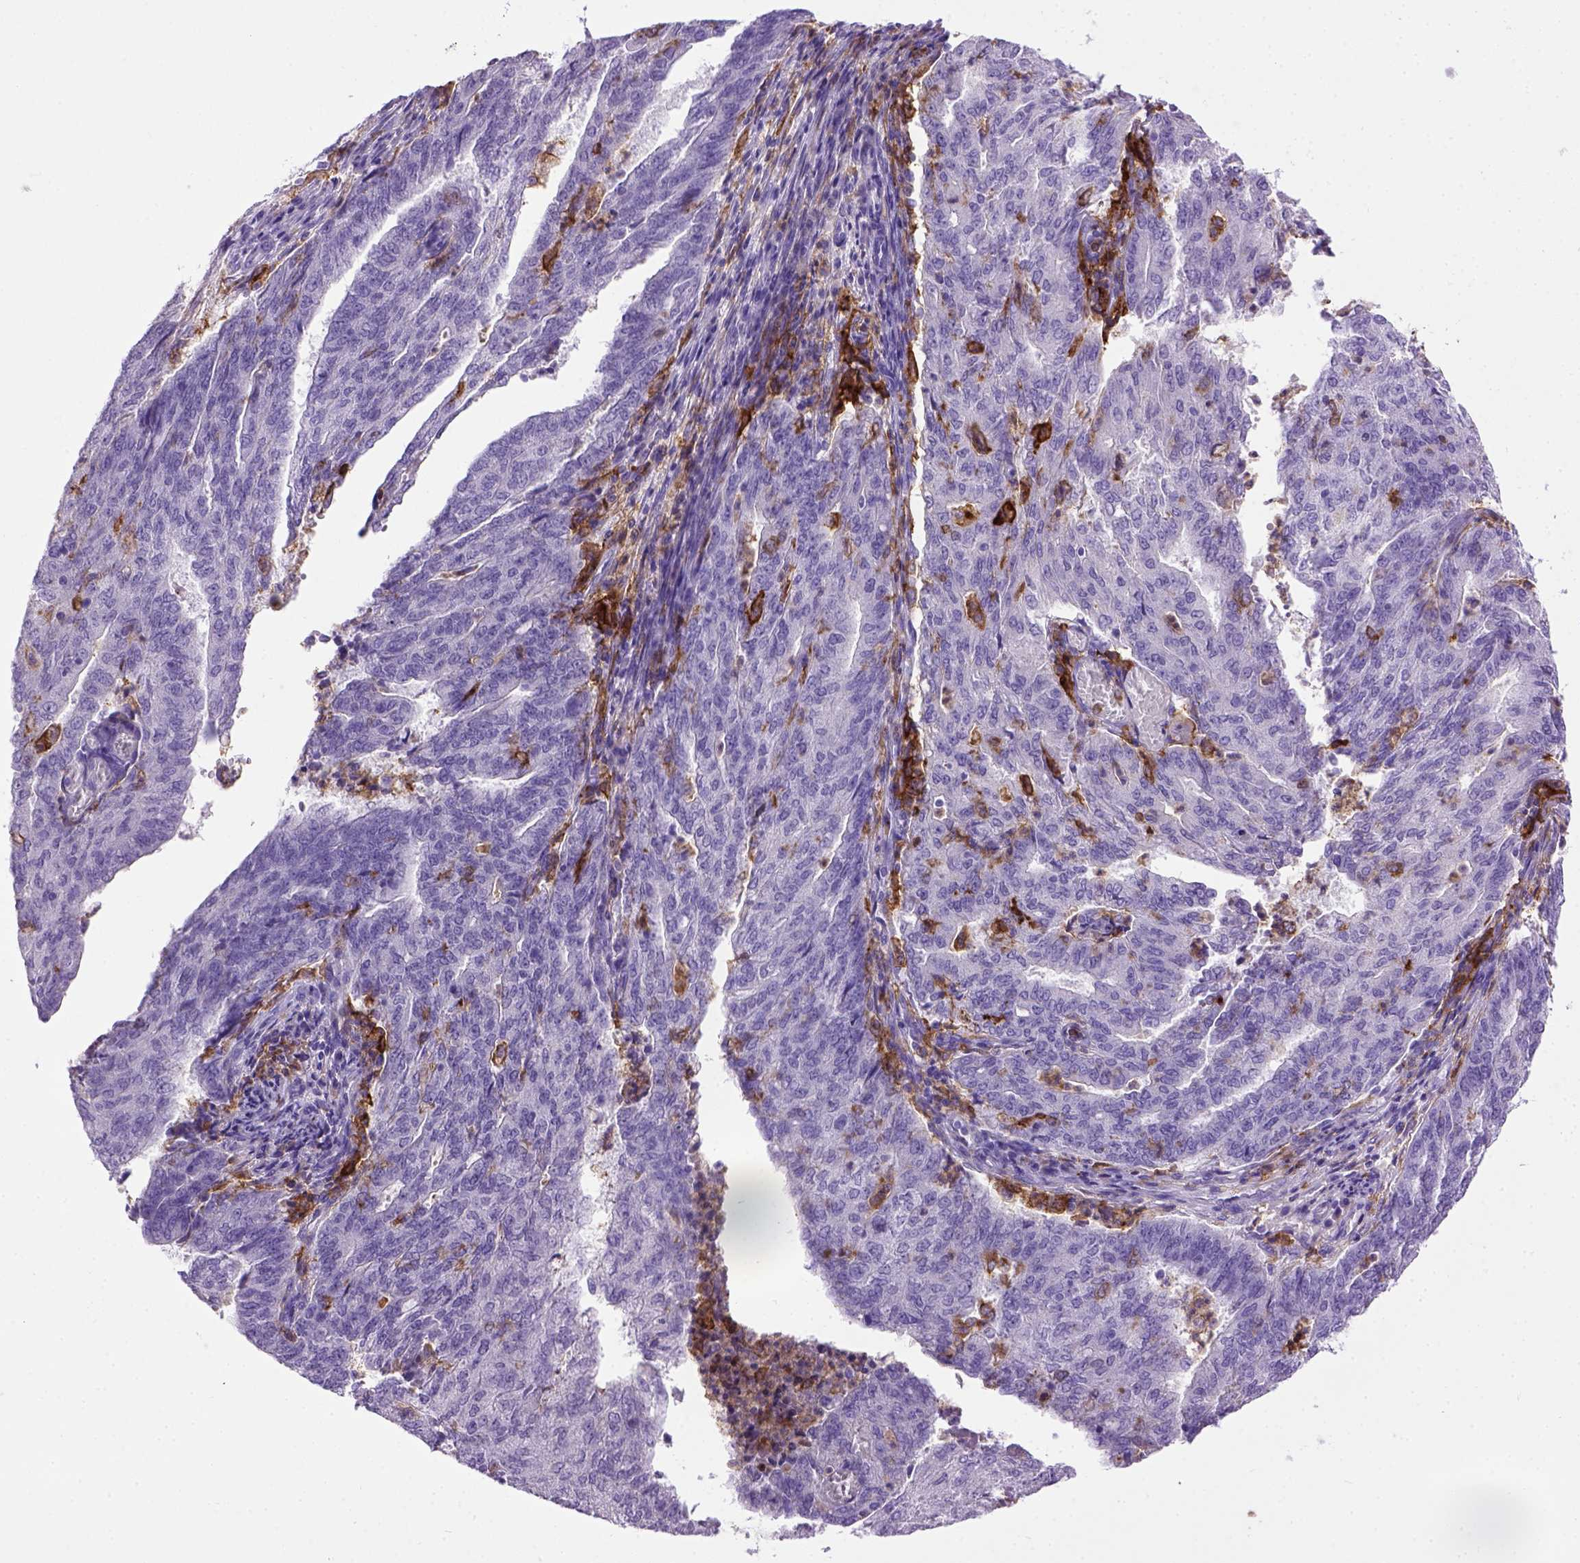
{"staining": {"intensity": "negative", "quantity": "none", "location": "none"}, "tissue": "endometrial cancer", "cell_type": "Tumor cells", "image_type": "cancer", "snomed": [{"axis": "morphology", "description": "Adenocarcinoma, NOS"}, {"axis": "topography", "description": "Endometrium"}], "caption": "This is a photomicrograph of immunohistochemistry (IHC) staining of endometrial adenocarcinoma, which shows no staining in tumor cells.", "gene": "ITGAX", "patient": {"sex": "female", "age": 82}}